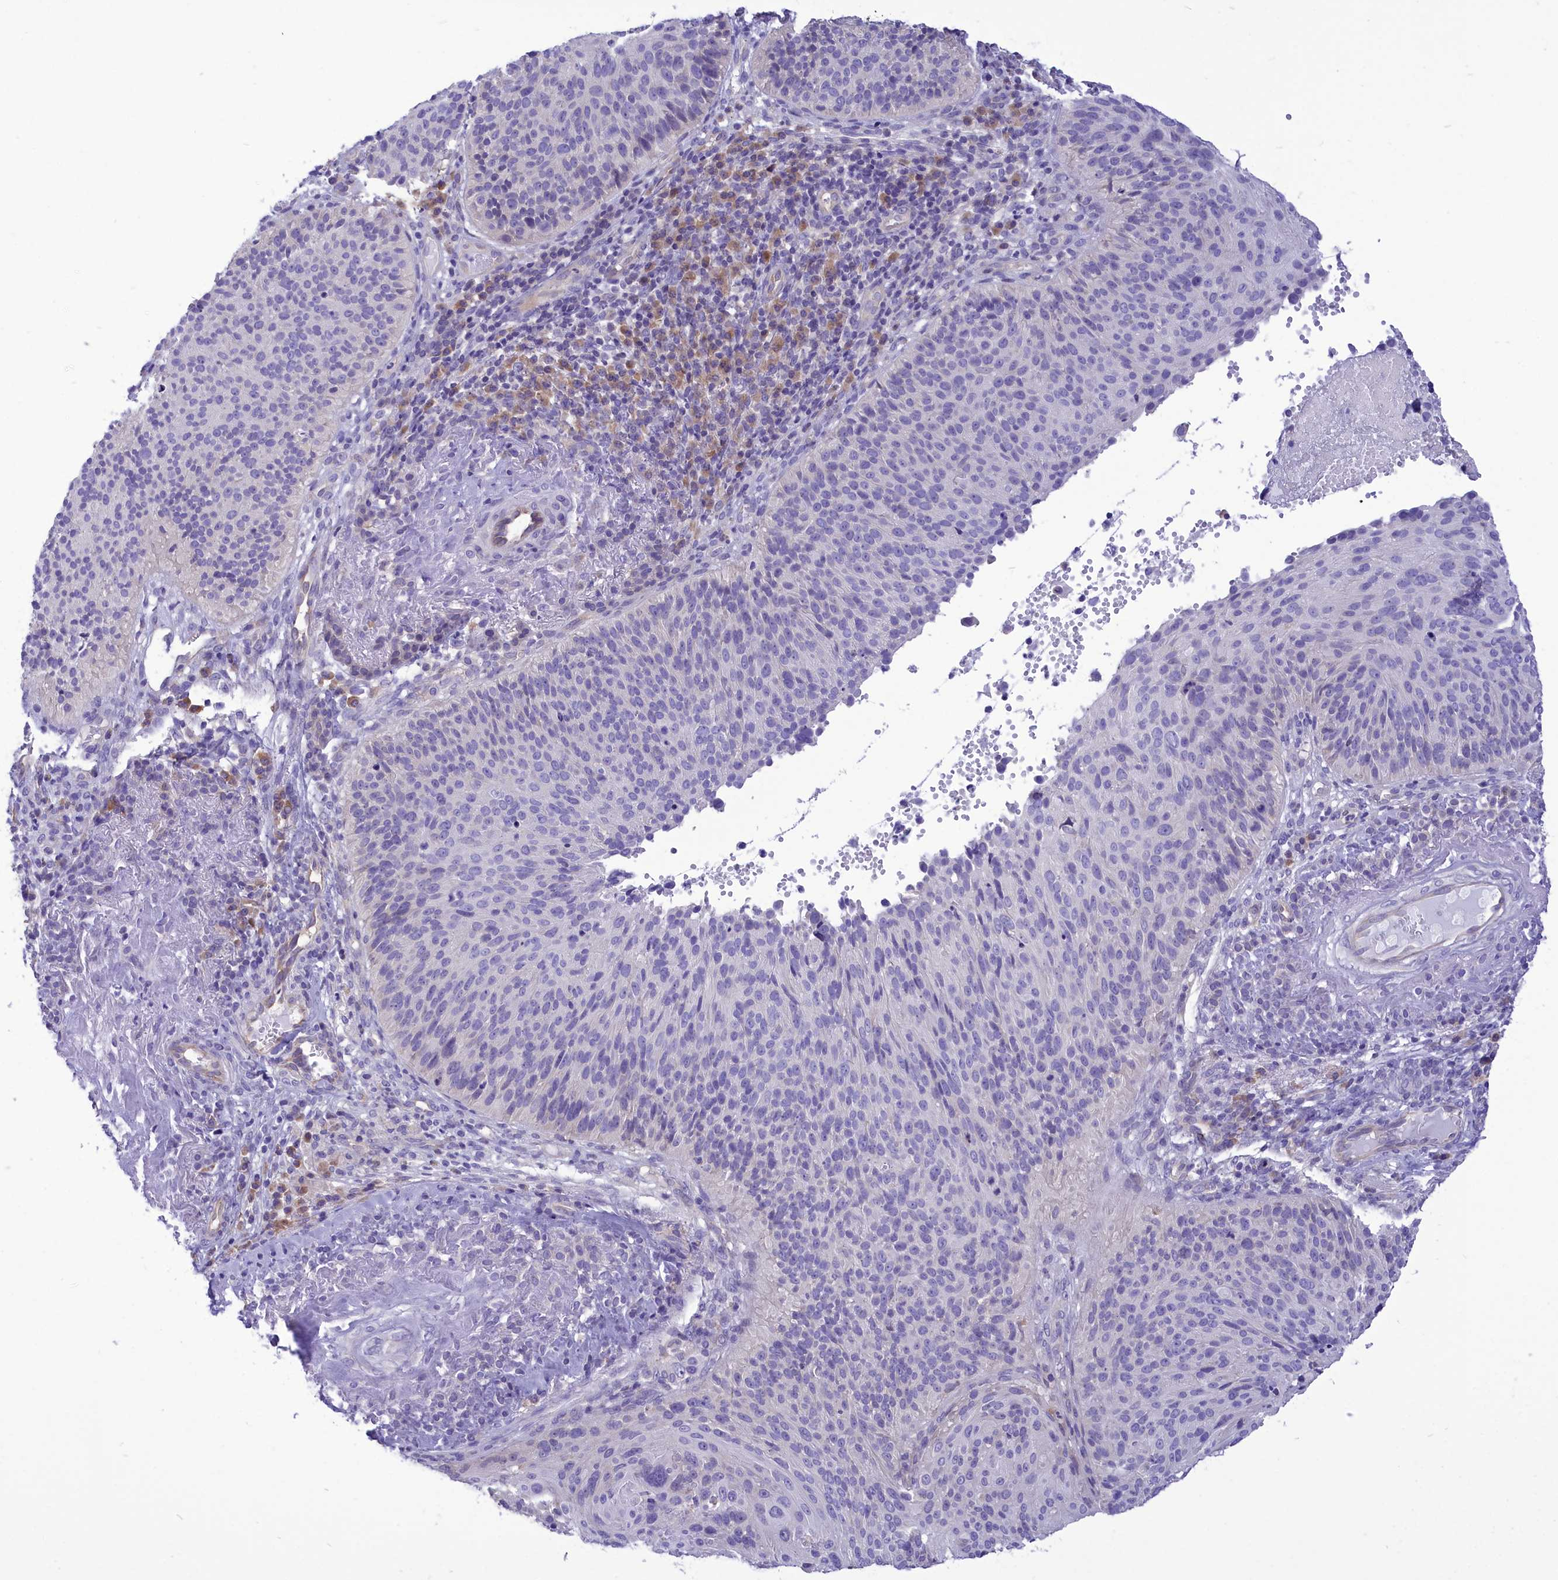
{"staining": {"intensity": "negative", "quantity": "none", "location": "none"}, "tissue": "cervical cancer", "cell_type": "Tumor cells", "image_type": "cancer", "snomed": [{"axis": "morphology", "description": "Squamous cell carcinoma, NOS"}, {"axis": "topography", "description": "Cervix"}], "caption": "Tumor cells are negative for brown protein staining in cervical squamous cell carcinoma.", "gene": "DCAF16", "patient": {"sex": "female", "age": 74}}